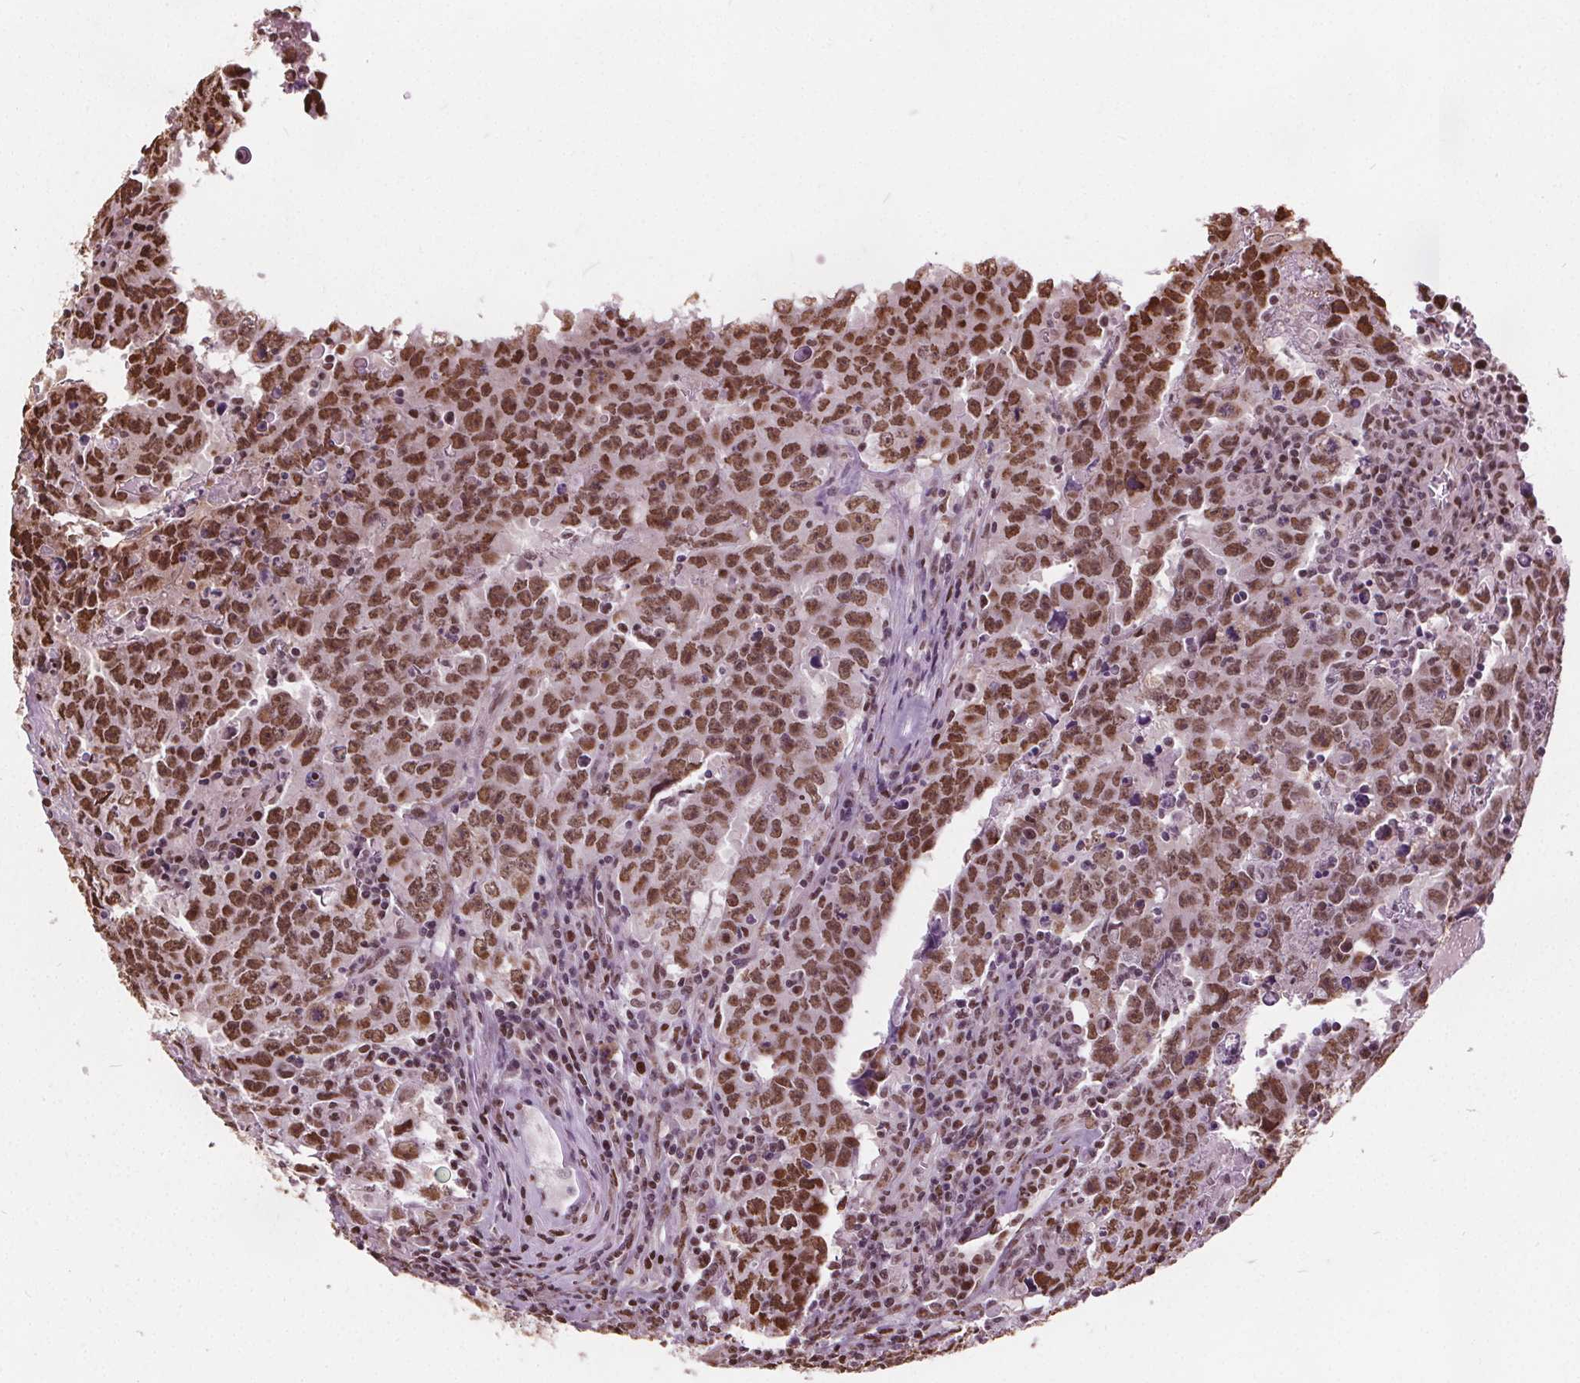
{"staining": {"intensity": "strong", "quantity": ">75%", "location": "nuclear"}, "tissue": "testis cancer", "cell_type": "Tumor cells", "image_type": "cancer", "snomed": [{"axis": "morphology", "description": "Carcinoma, Embryonal, NOS"}, {"axis": "topography", "description": "Testis"}], "caption": "Immunohistochemistry (IHC) (DAB) staining of human testis cancer (embryonal carcinoma) shows strong nuclear protein expression in approximately >75% of tumor cells.", "gene": "ISLR2", "patient": {"sex": "male", "age": 22}}